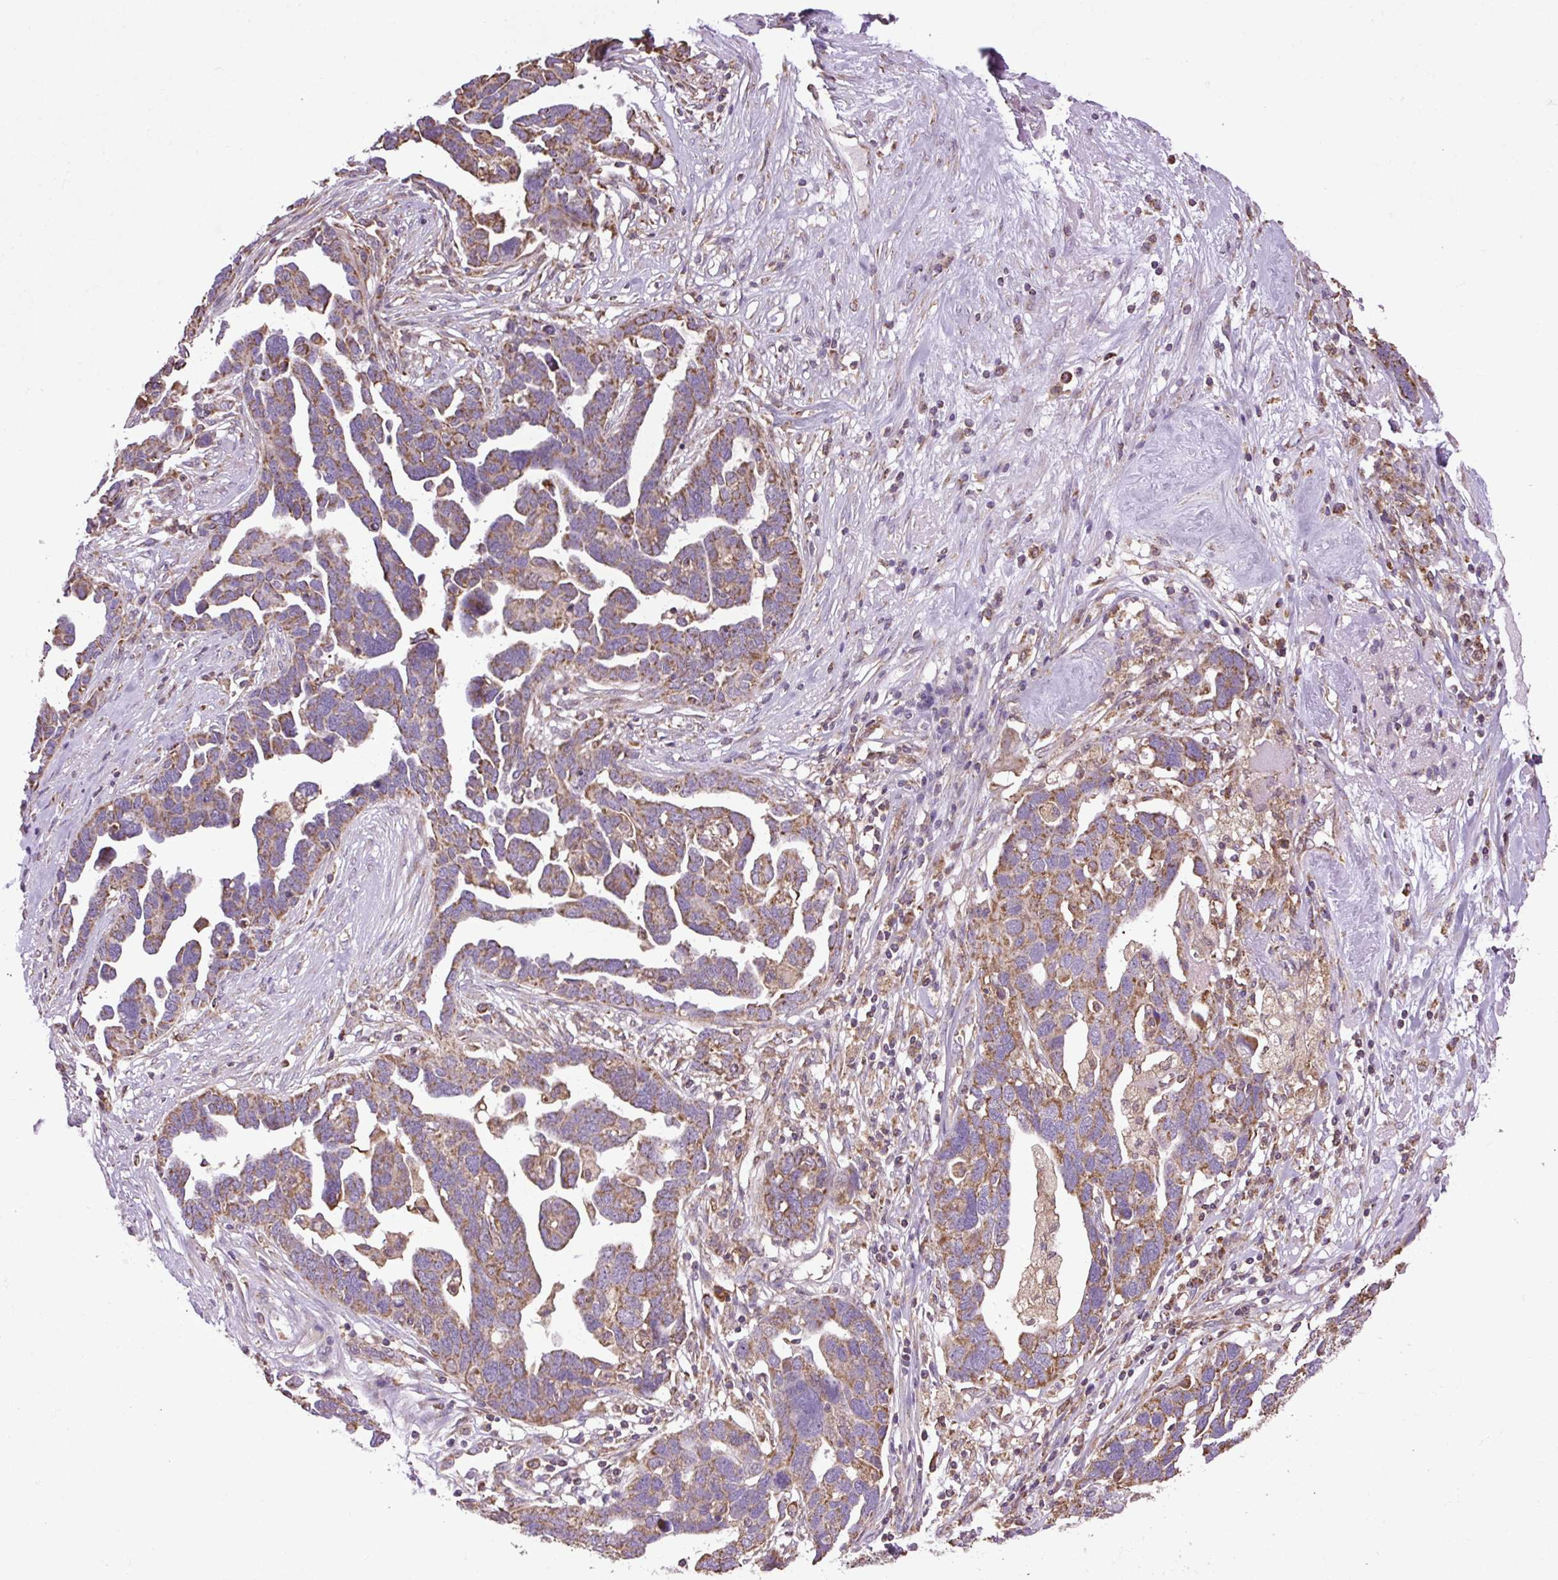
{"staining": {"intensity": "moderate", "quantity": ">75%", "location": "cytoplasmic/membranous"}, "tissue": "ovarian cancer", "cell_type": "Tumor cells", "image_type": "cancer", "snomed": [{"axis": "morphology", "description": "Cystadenocarcinoma, serous, NOS"}, {"axis": "topography", "description": "Ovary"}], "caption": "Ovarian cancer stained with DAB immunohistochemistry (IHC) shows medium levels of moderate cytoplasmic/membranous positivity in approximately >75% of tumor cells. Immunohistochemistry stains the protein in brown and the nuclei are stained blue.", "gene": "PLCG1", "patient": {"sex": "female", "age": 54}}